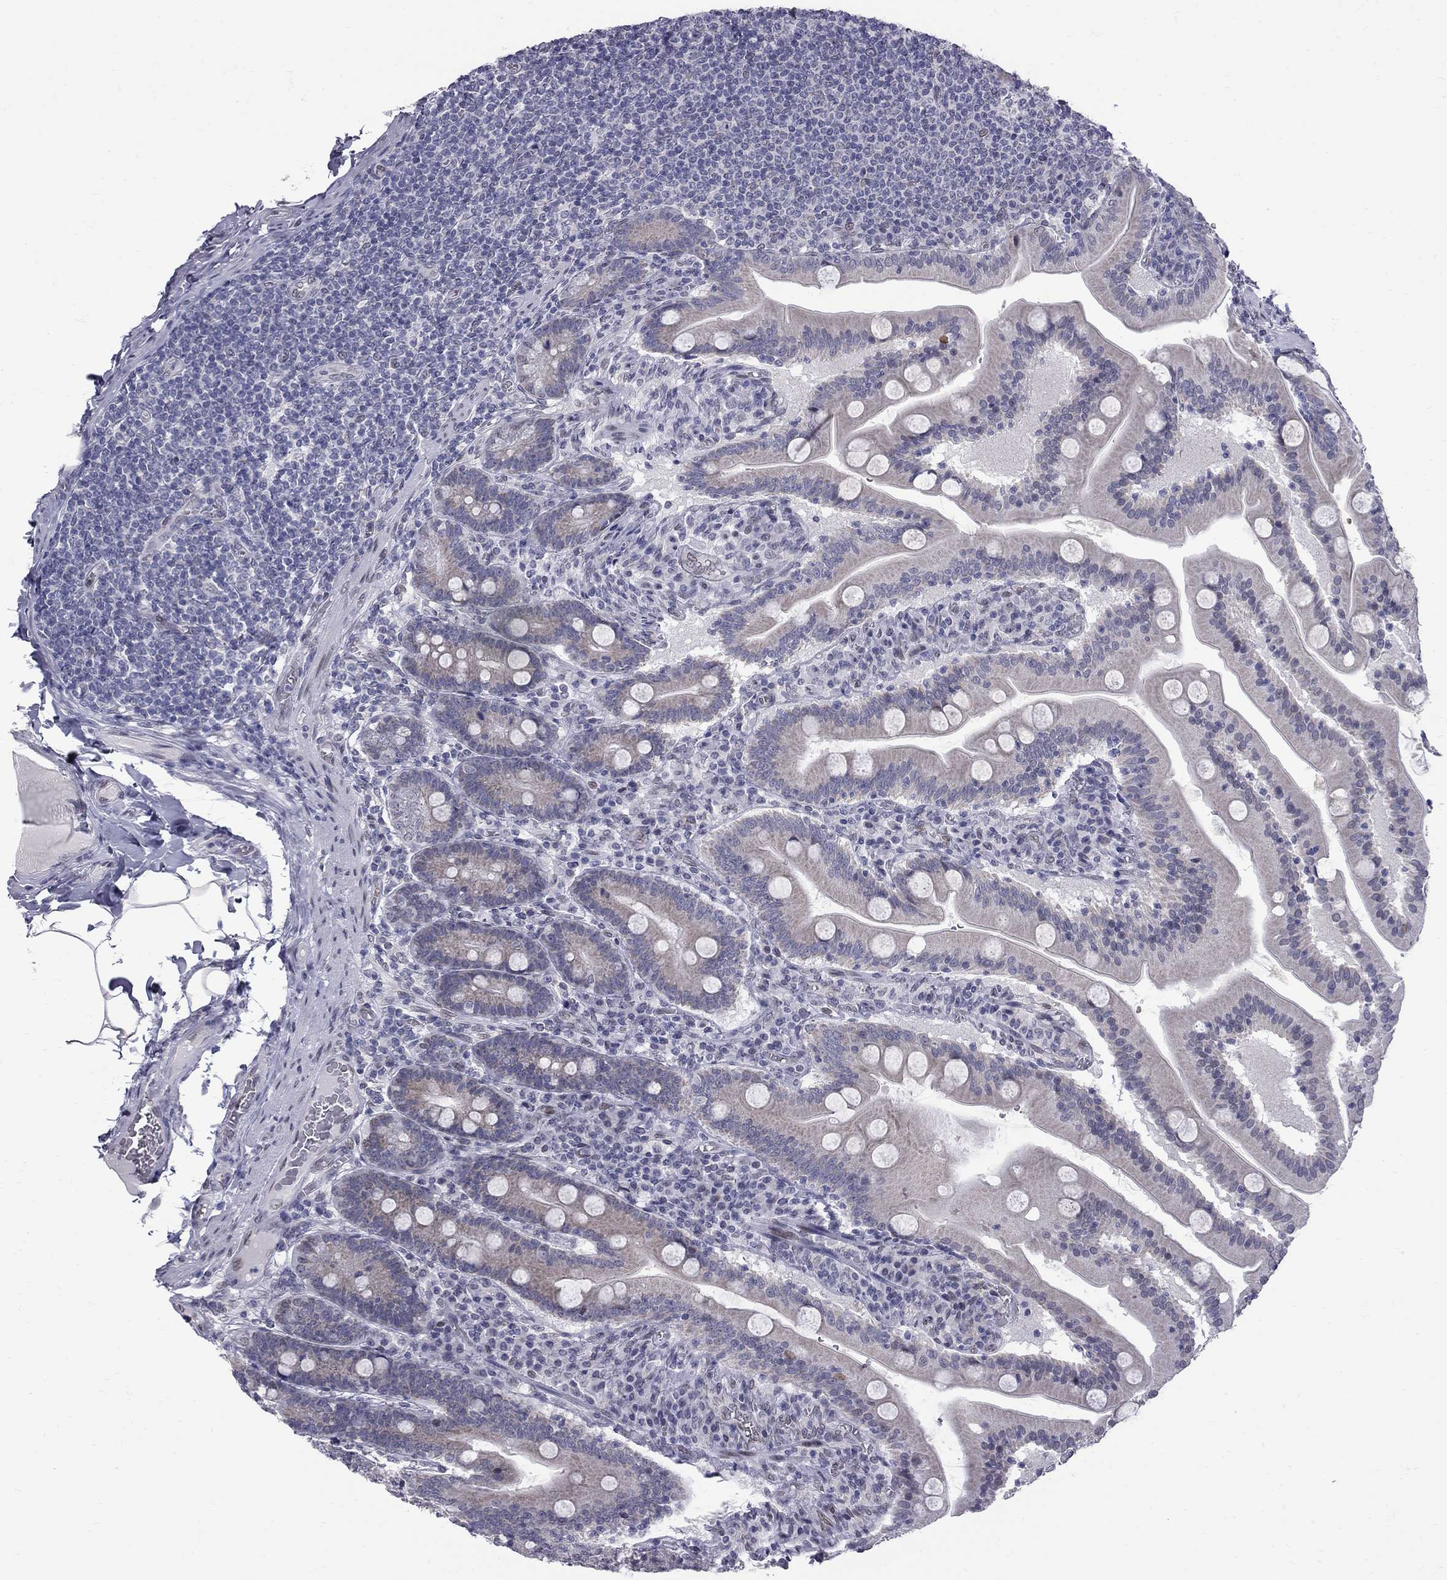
{"staining": {"intensity": "negative", "quantity": "none", "location": "none"}, "tissue": "small intestine", "cell_type": "Glandular cells", "image_type": "normal", "snomed": [{"axis": "morphology", "description": "Normal tissue, NOS"}, {"axis": "topography", "description": "Small intestine"}], "caption": "A high-resolution micrograph shows immunohistochemistry (IHC) staining of normal small intestine, which exhibits no significant positivity in glandular cells. Nuclei are stained in blue.", "gene": "CLTCL1", "patient": {"sex": "male", "age": 37}}